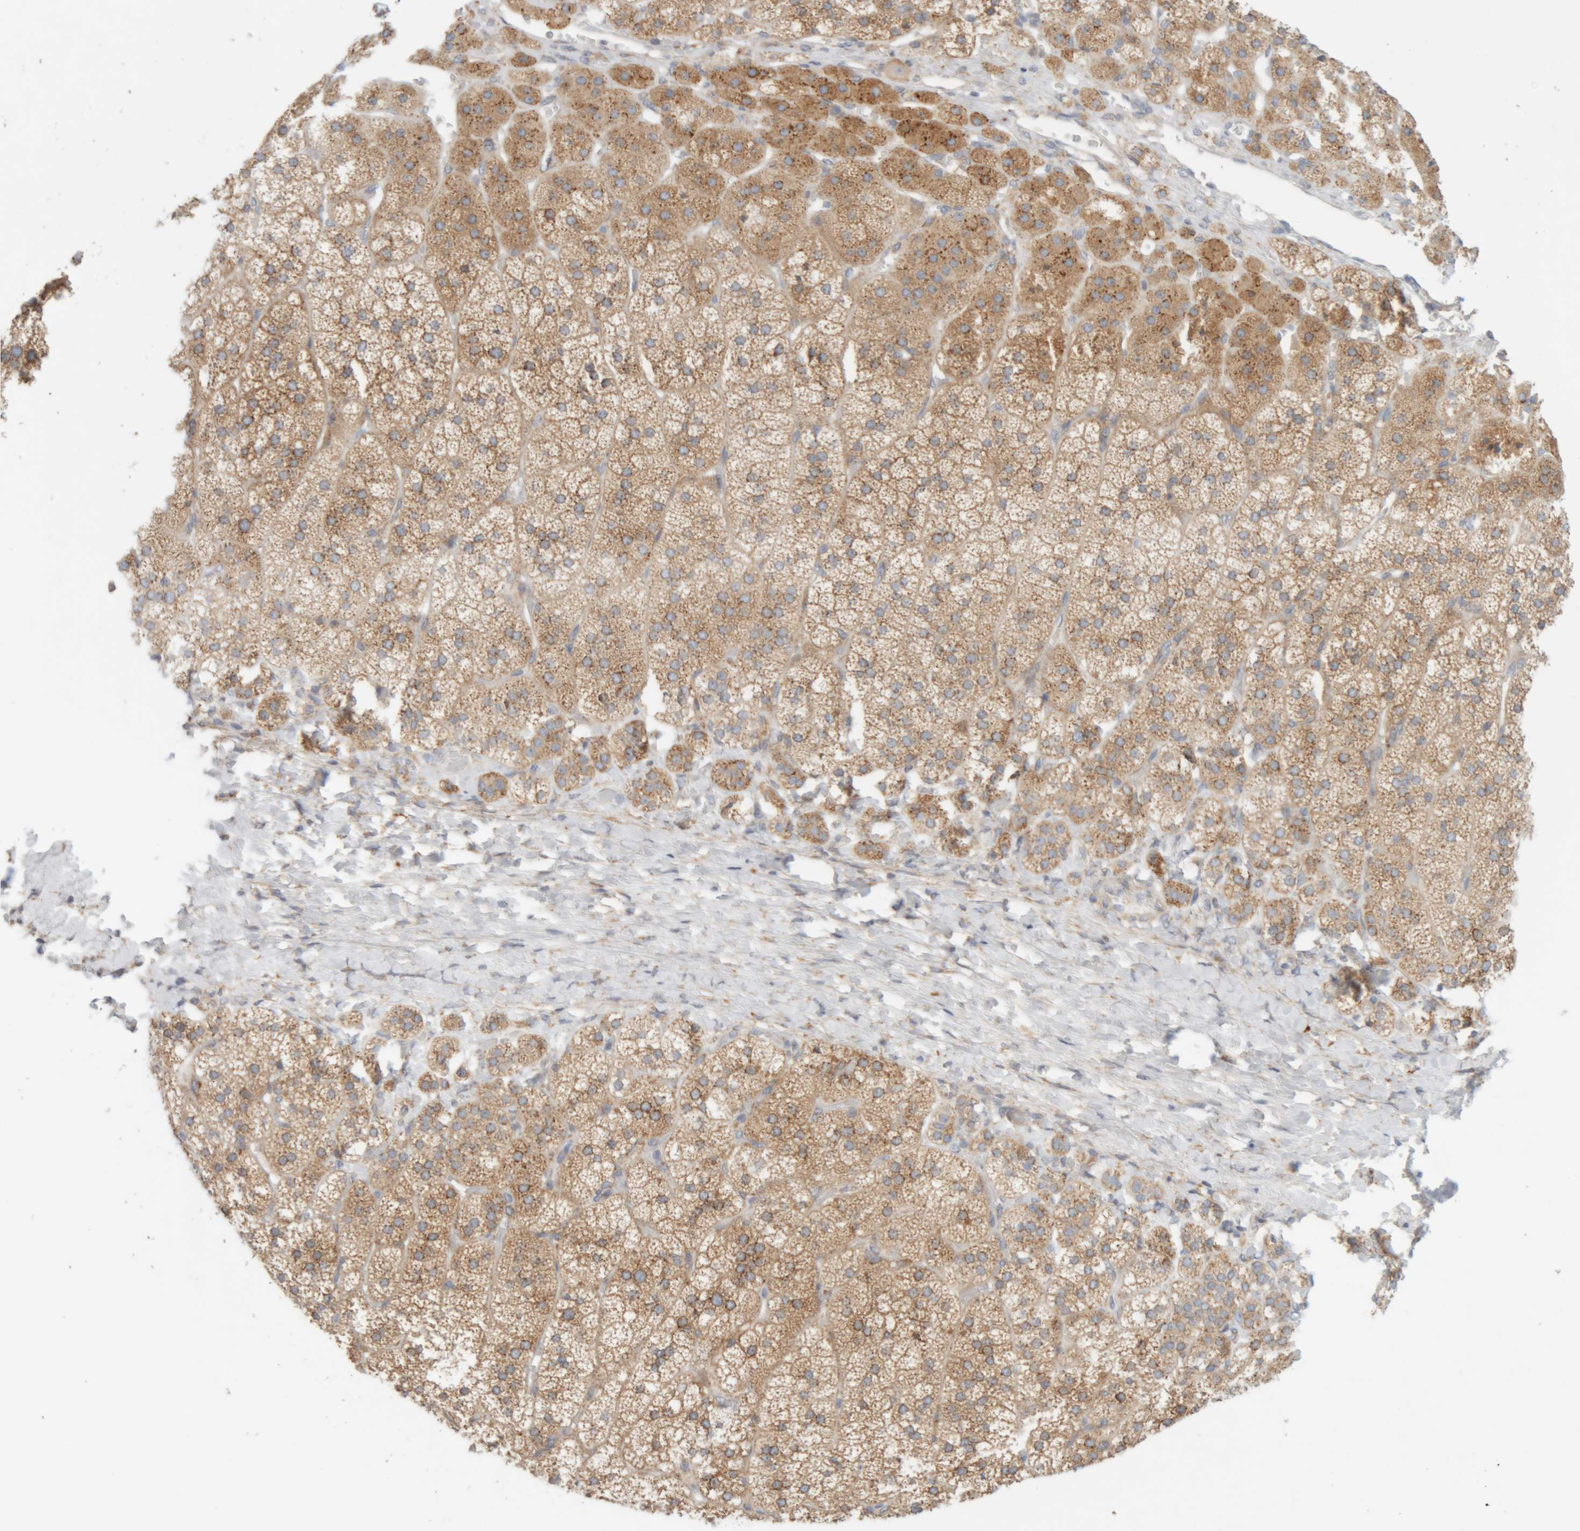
{"staining": {"intensity": "moderate", "quantity": ">75%", "location": "cytoplasmic/membranous"}, "tissue": "adrenal gland", "cell_type": "Glandular cells", "image_type": "normal", "snomed": [{"axis": "morphology", "description": "Normal tissue, NOS"}, {"axis": "topography", "description": "Adrenal gland"}], "caption": "Adrenal gland stained for a protein (brown) exhibits moderate cytoplasmic/membranous positive expression in about >75% of glandular cells.", "gene": "RPN2", "patient": {"sex": "female", "age": 44}}